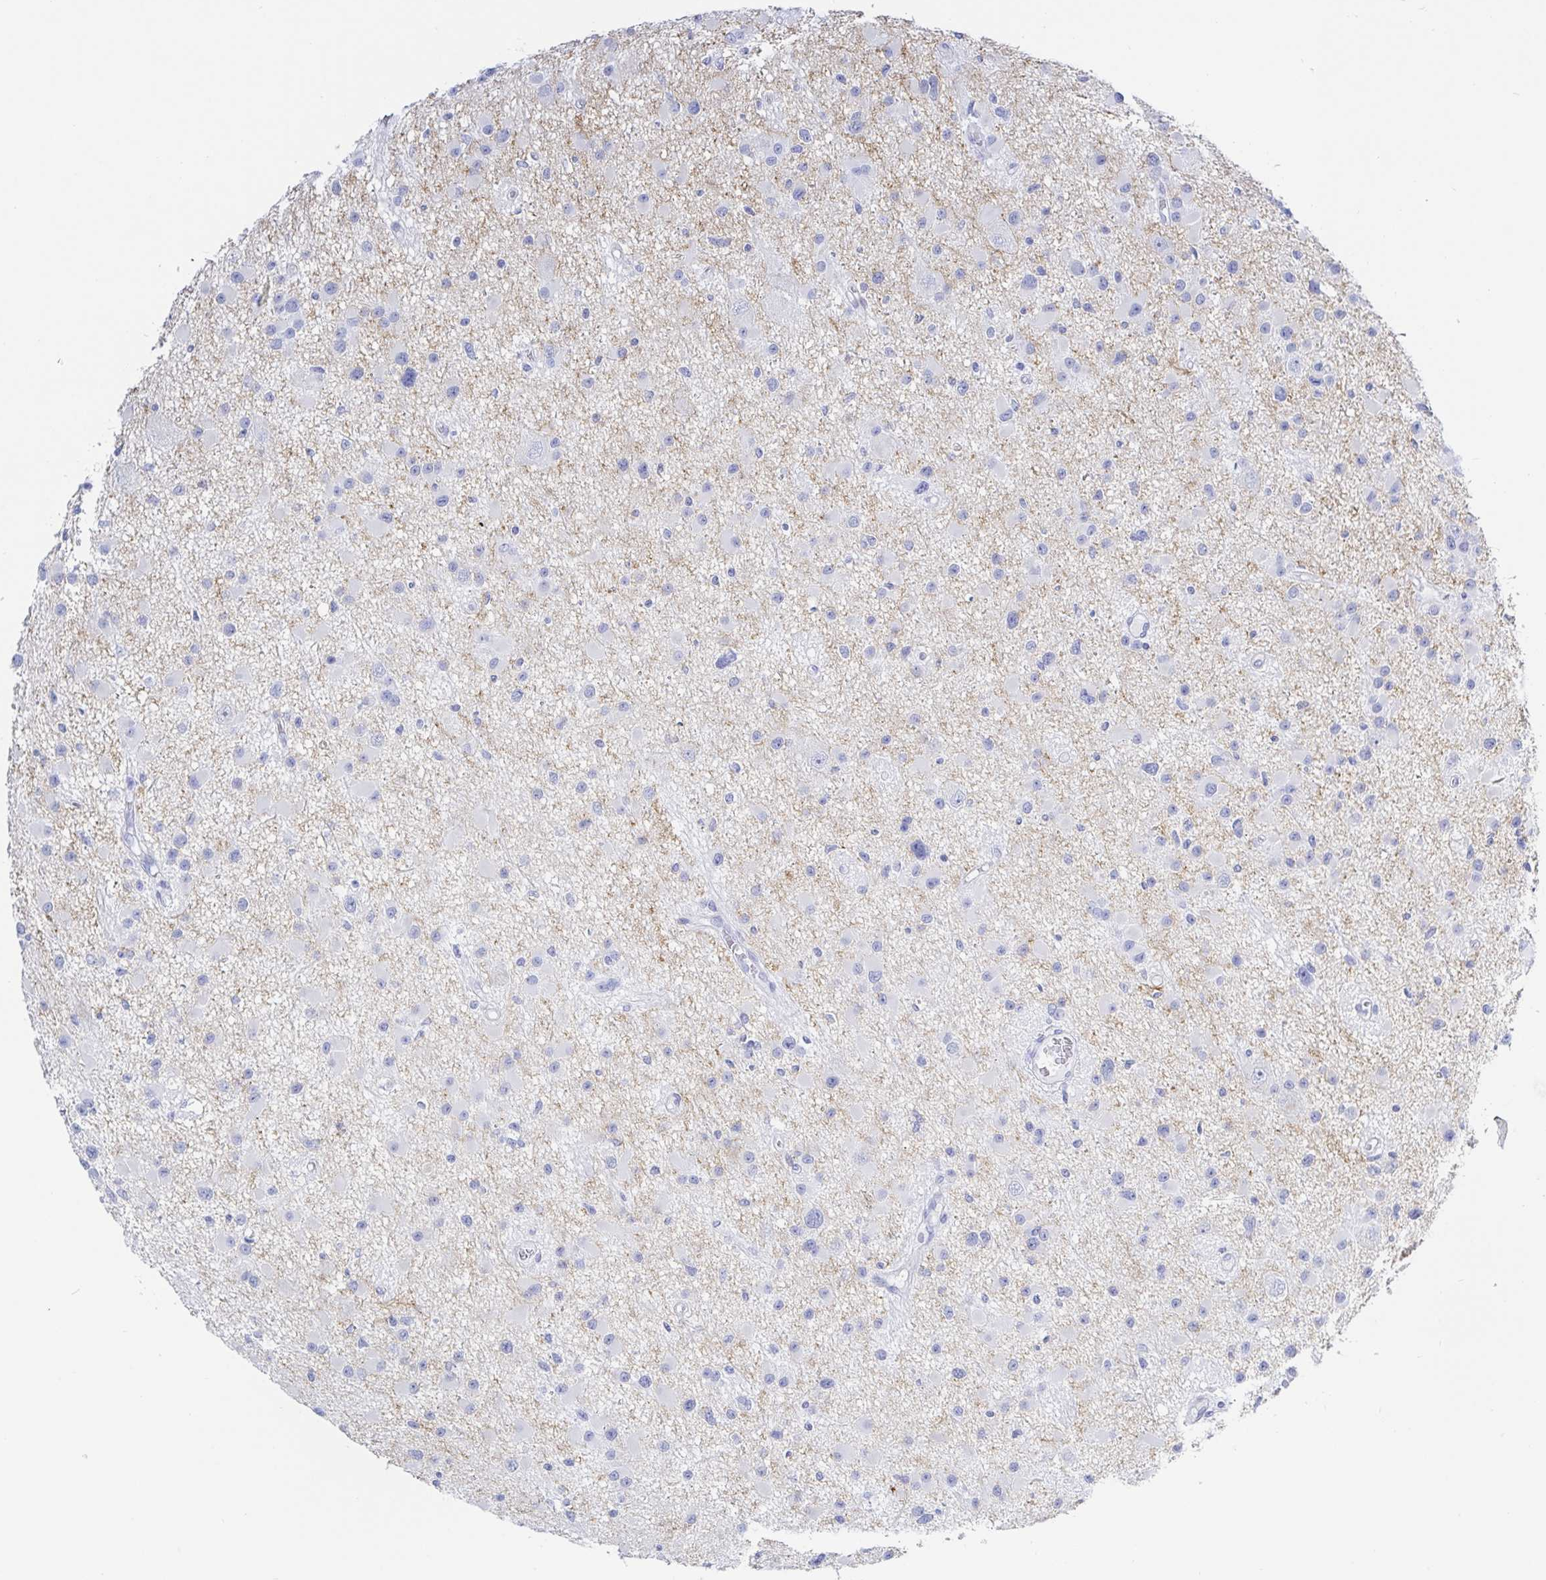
{"staining": {"intensity": "negative", "quantity": "none", "location": "none"}, "tissue": "glioma", "cell_type": "Tumor cells", "image_type": "cancer", "snomed": [{"axis": "morphology", "description": "Glioma, malignant, High grade"}, {"axis": "topography", "description": "Brain"}], "caption": "Image shows no protein staining in tumor cells of glioma tissue.", "gene": "KCNH6", "patient": {"sex": "male", "age": 54}}